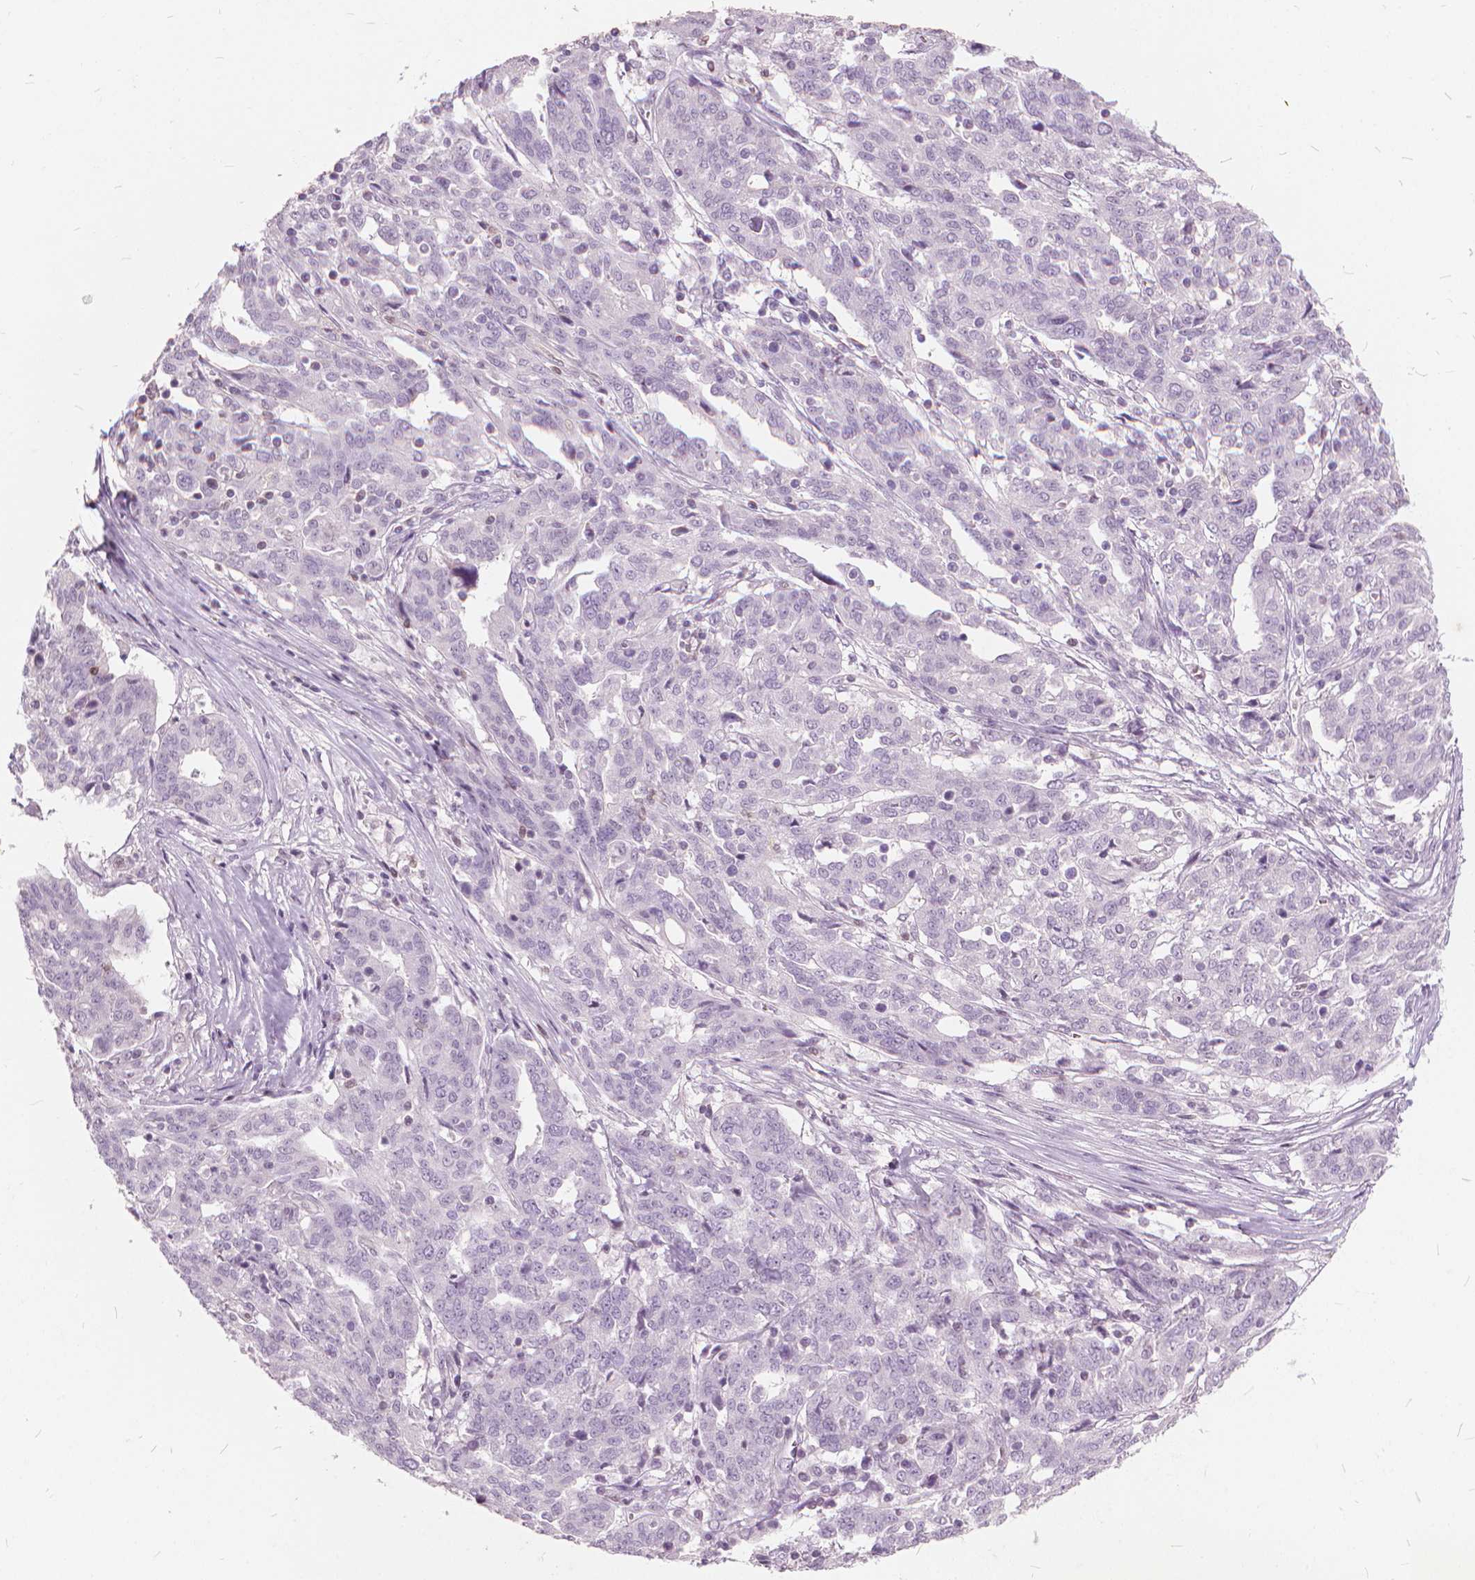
{"staining": {"intensity": "negative", "quantity": "none", "location": "none"}, "tissue": "ovarian cancer", "cell_type": "Tumor cells", "image_type": "cancer", "snomed": [{"axis": "morphology", "description": "Cystadenocarcinoma, serous, NOS"}, {"axis": "topography", "description": "Ovary"}], "caption": "Immunohistochemical staining of ovarian cancer displays no significant expression in tumor cells. The staining is performed using DAB (3,3'-diaminobenzidine) brown chromogen with nuclei counter-stained in using hematoxylin.", "gene": "STAT5B", "patient": {"sex": "female", "age": 67}}